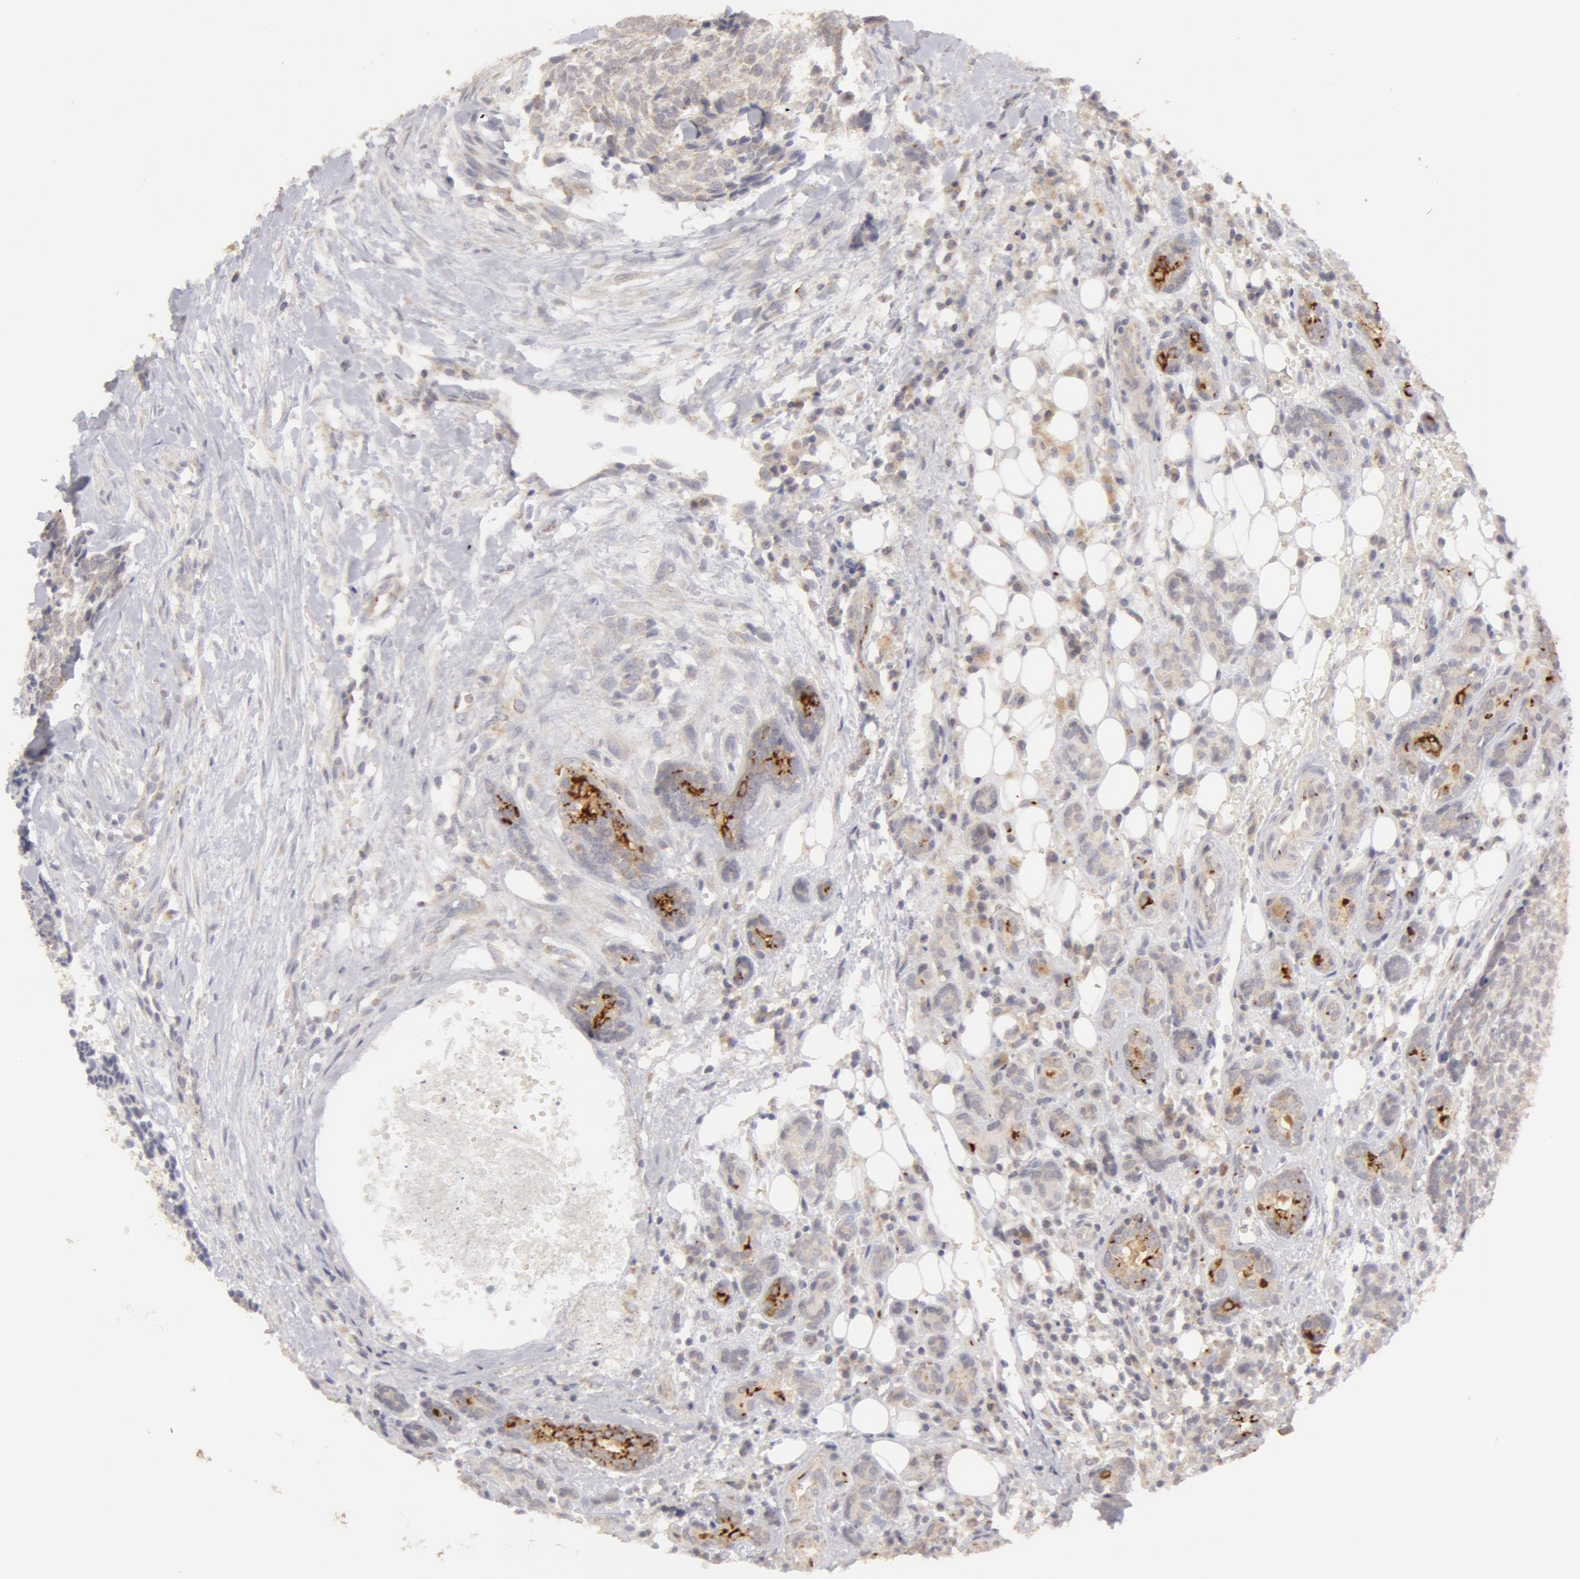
{"staining": {"intensity": "moderate", "quantity": "<25%", "location": "cytoplasmic/membranous"}, "tissue": "head and neck cancer", "cell_type": "Tumor cells", "image_type": "cancer", "snomed": [{"axis": "morphology", "description": "Squamous cell carcinoma, NOS"}, {"axis": "topography", "description": "Salivary gland"}, {"axis": "topography", "description": "Head-Neck"}], "caption": "A brown stain labels moderate cytoplasmic/membranous positivity of a protein in head and neck cancer (squamous cell carcinoma) tumor cells. (DAB (3,3'-diaminobenzidine) = brown stain, brightfield microscopy at high magnification).", "gene": "ADPRH", "patient": {"sex": "male", "age": 70}}